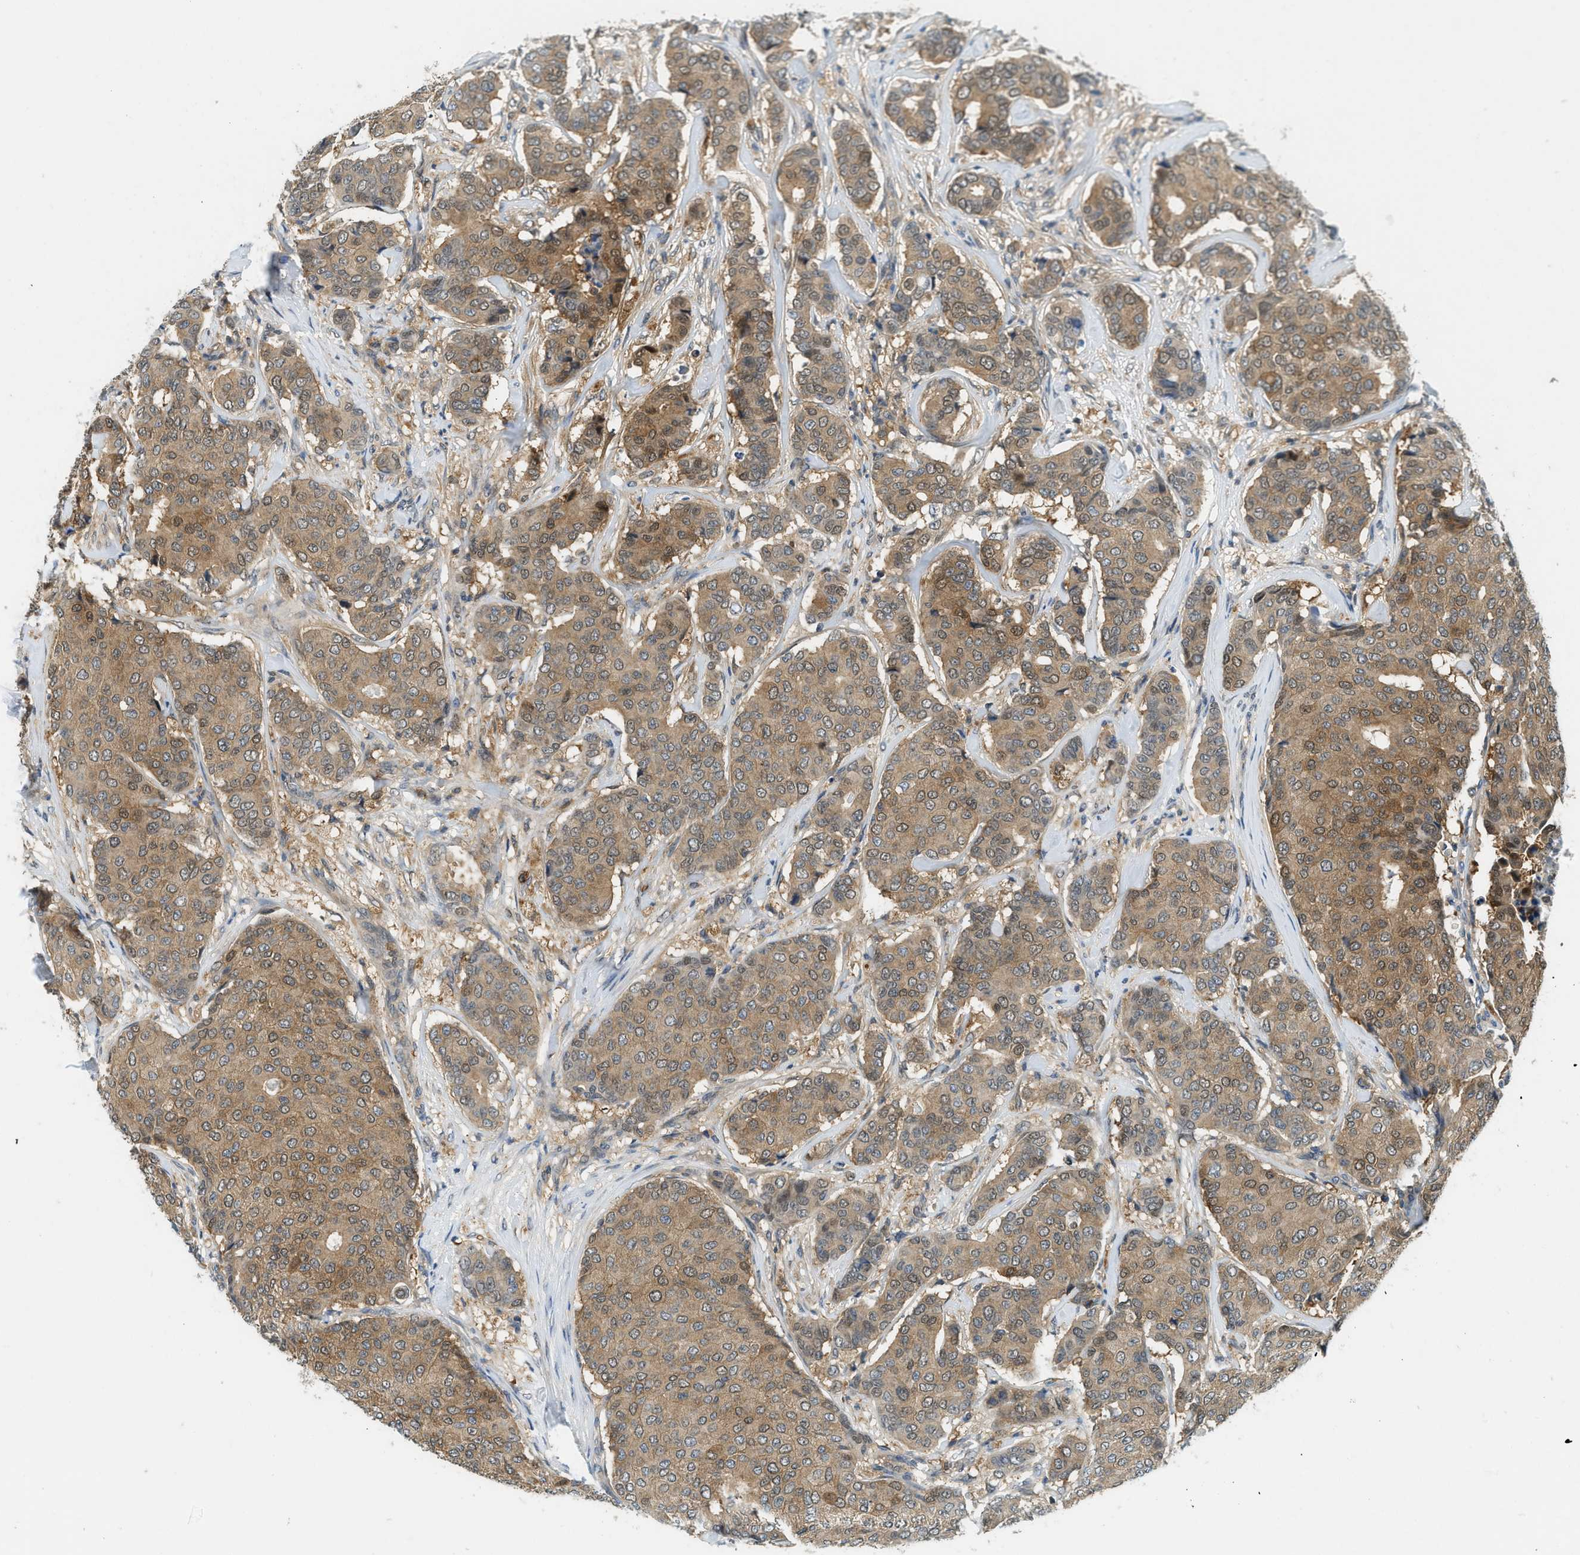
{"staining": {"intensity": "moderate", "quantity": ">75%", "location": "cytoplasmic/membranous,nuclear"}, "tissue": "breast cancer", "cell_type": "Tumor cells", "image_type": "cancer", "snomed": [{"axis": "morphology", "description": "Duct carcinoma"}, {"axis": "topography", "description": "Breast"}], "caption": "Tumor cells exhibit medium levels of moderate cytoplasmic/membranous and nuclear positivity in about >75% of cells in human breast cancer. The protein of interest is stained brown, and the nuclei are stained in blue (DAB IHC with brightfield microscopy, high magnification).", "gene": "GMPPB", "patient": {"sex": "female", "age": 75}}